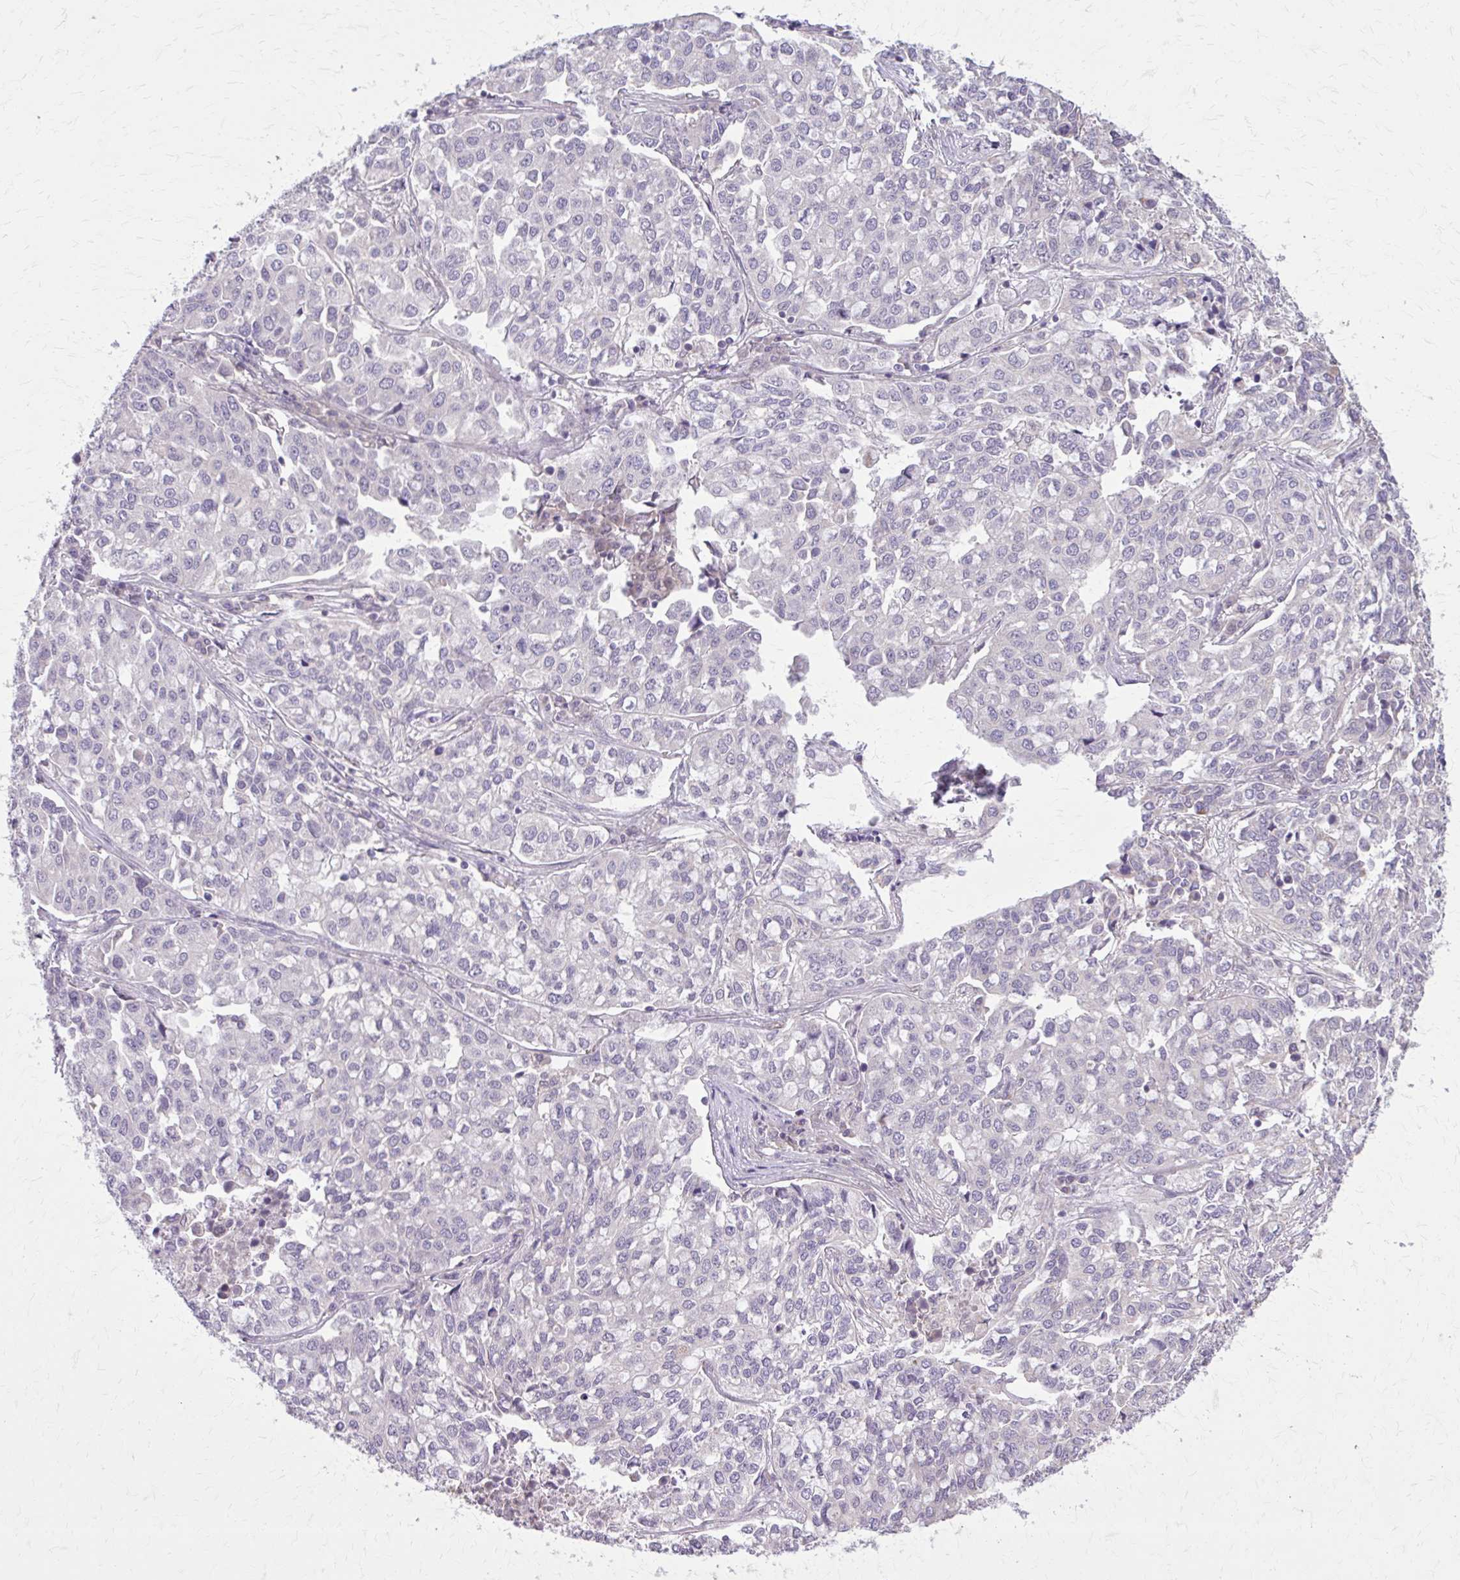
{"staining": {"intensity": "negative", "quantity": "none", "location": "none"}, "tissue": "lung cancer", "cell_type": "Tumor cells", "image_type": "cancer", "snomed": [{"axis": "morphology", "description": "Adenocarcinoma, NOS"}, {"axis": "morphology", "description": "Adenocarcinoma, metastatic, NOS"}, {"axis": "topography", "description": "Lymph node"}, {"axis": "topography", "description": "Lung"}], "caption": "Adenocarcinoma (lung) was stained to show a protein in brown. There is no significant staining in tumor cells.", "gene": "NRBF2", "patient": {"sex": "female", "age": 65}}